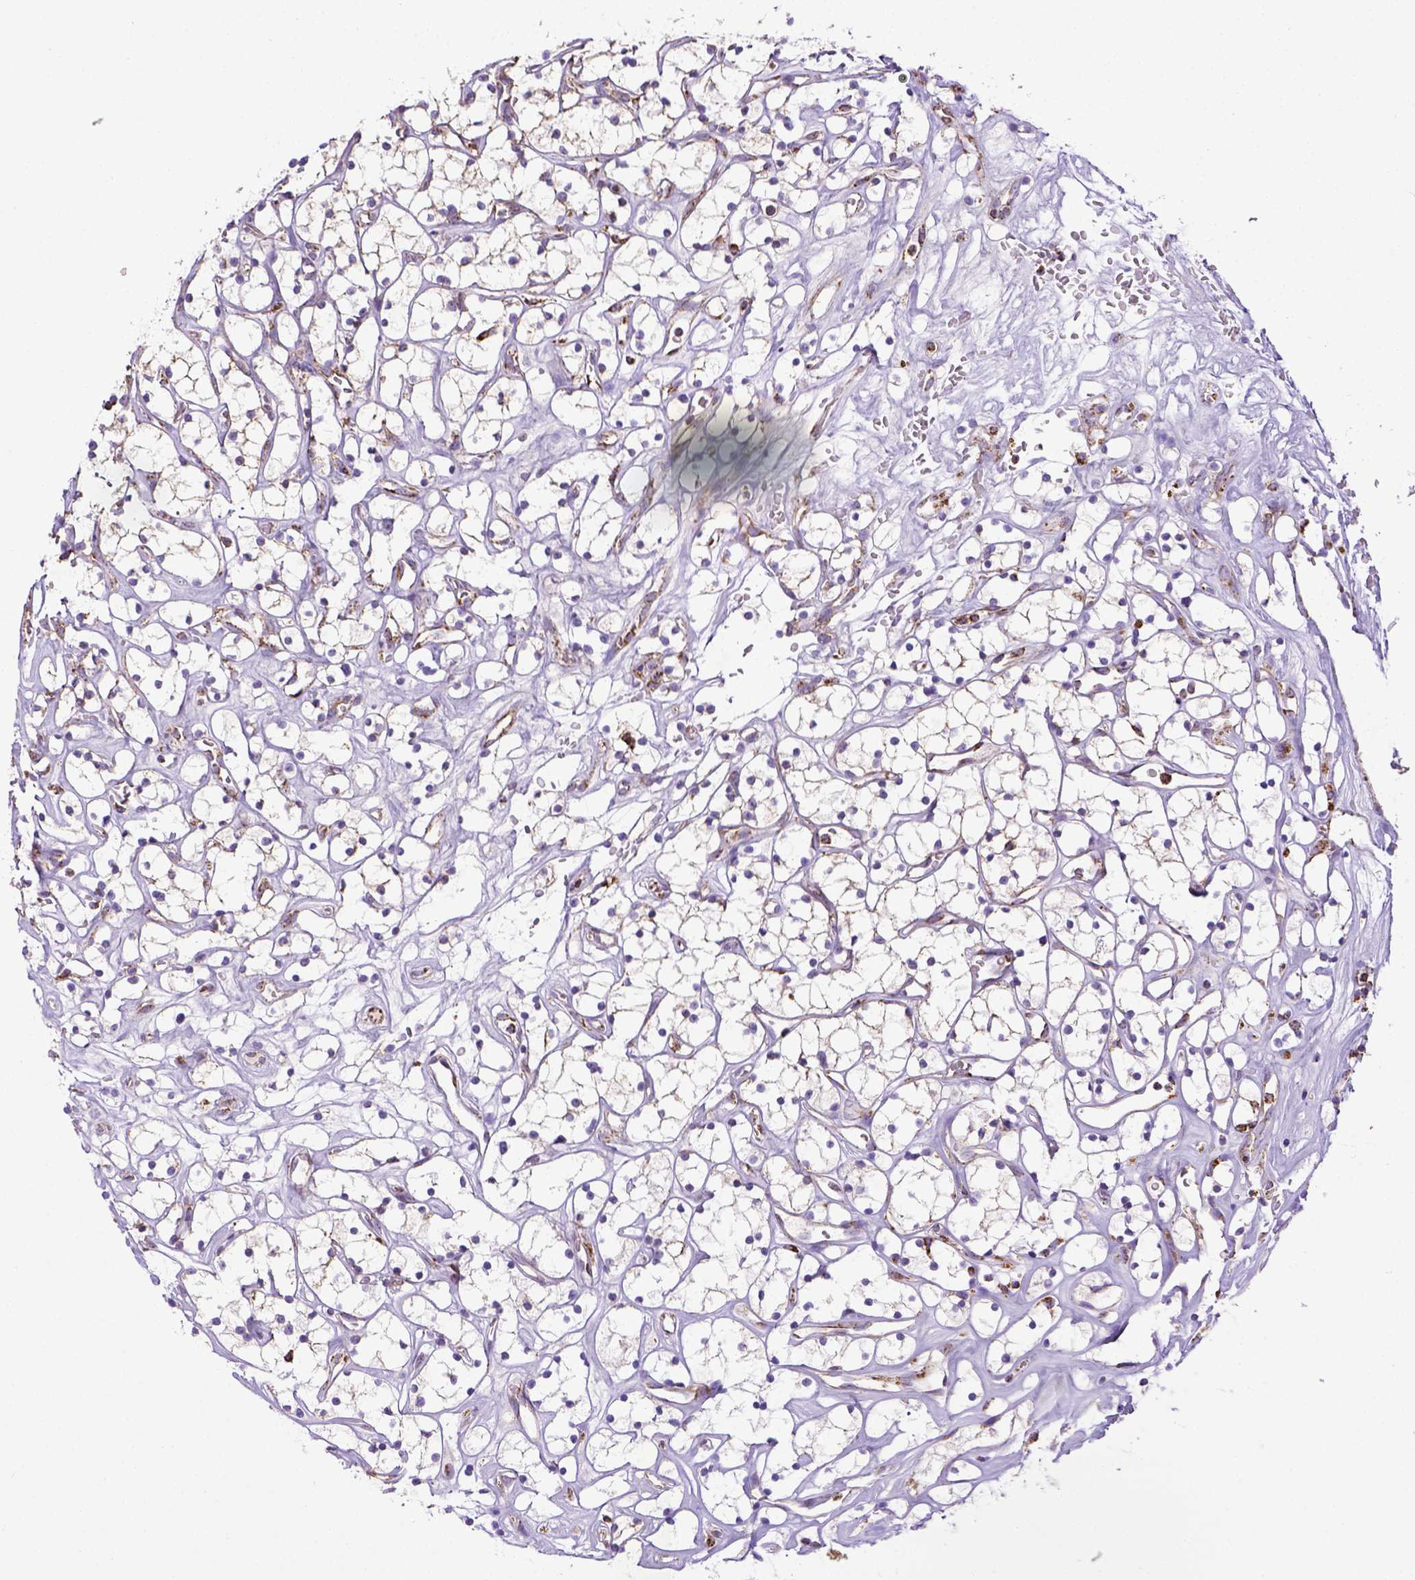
{"staining": {"intensity": "negative", "quantity": "none", "location": "none"}, "tissue": "renal cancer", "cell_type": "Tumor cells", "image_type": "cancer", "snomed": [{"axis": "morphology", "description": "Adenocarcinoma, NOS"}, {"axis": "topography", "description": "Kidney"}], "caption": "Immunohistochemistry (IHC) photomicrograph of neoplastic tissue: human adenocarcinoma (renal) stained with DAB (3,3'-diaminobenzidine) shows no significant protein staining in tumor cells. (DAB (3,3'-diaminobenzidine) immunohistochemistry (IHC) visualized using brightfield microscopy, high magnification).", "gene": "MT-CO1", "patient": {"sex": "female", "age": 64}}